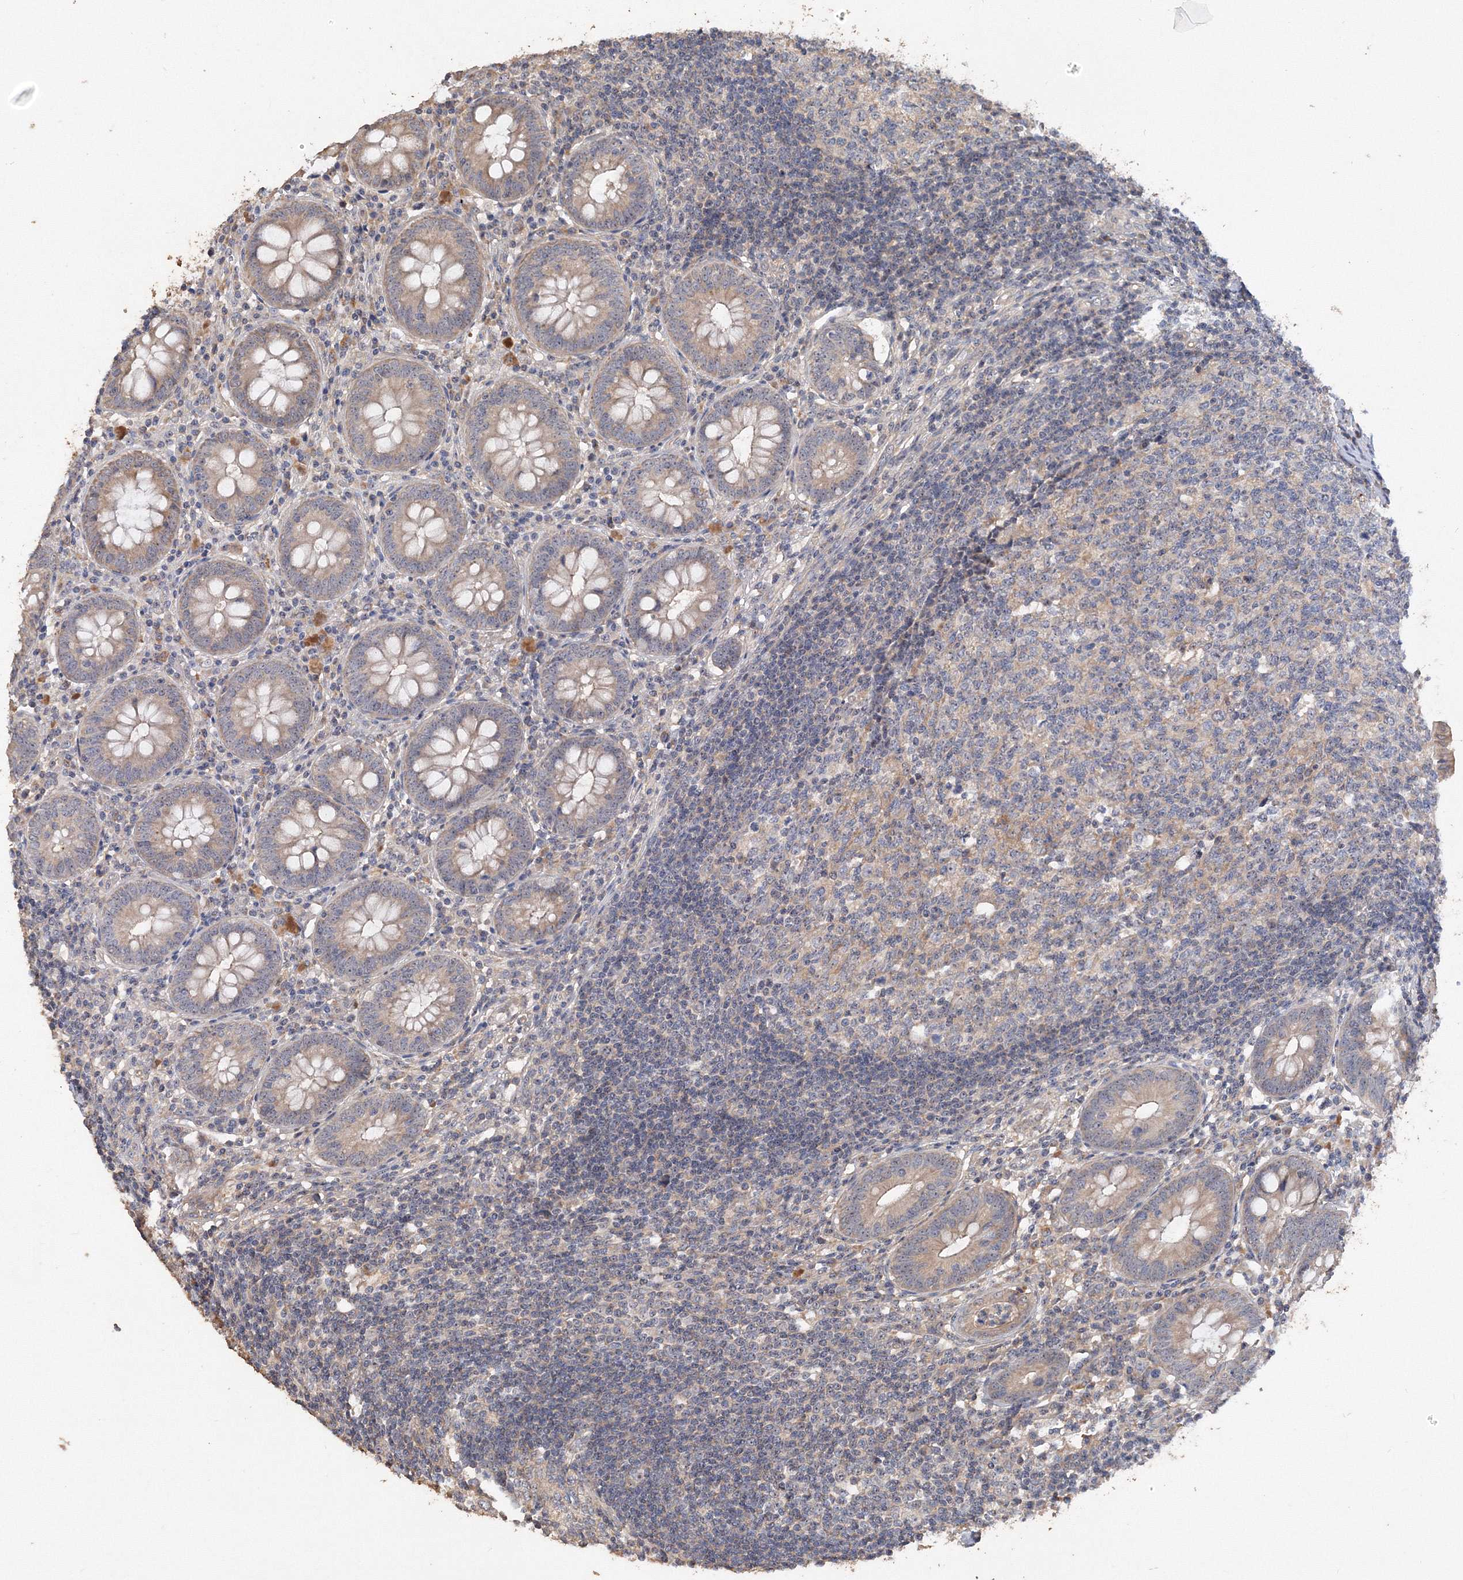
{"staining": {"intensity": "weak", "quantity": ">75%", "location": "cytoplasmic/membranous"}, "tissue": "appendix", "cell_type": "Glandular cells", "image_type": "normal", "snomed": [{"axis": "morphology", "description": "Normal tissue, NOS"}, {"axis": "topography", "description": "Appendix"}], "caption": "Protein expression analysis of benign human appendix reveals weak cytoplasmic/membranous positivity in about >75% of glandular cells. (DAB (3,3'-diaminobenzidine) = brown stain, brightfield microscopy at high magnification).", "gene": "GRINA", "patient": {"sex": "female", "age": 54}}